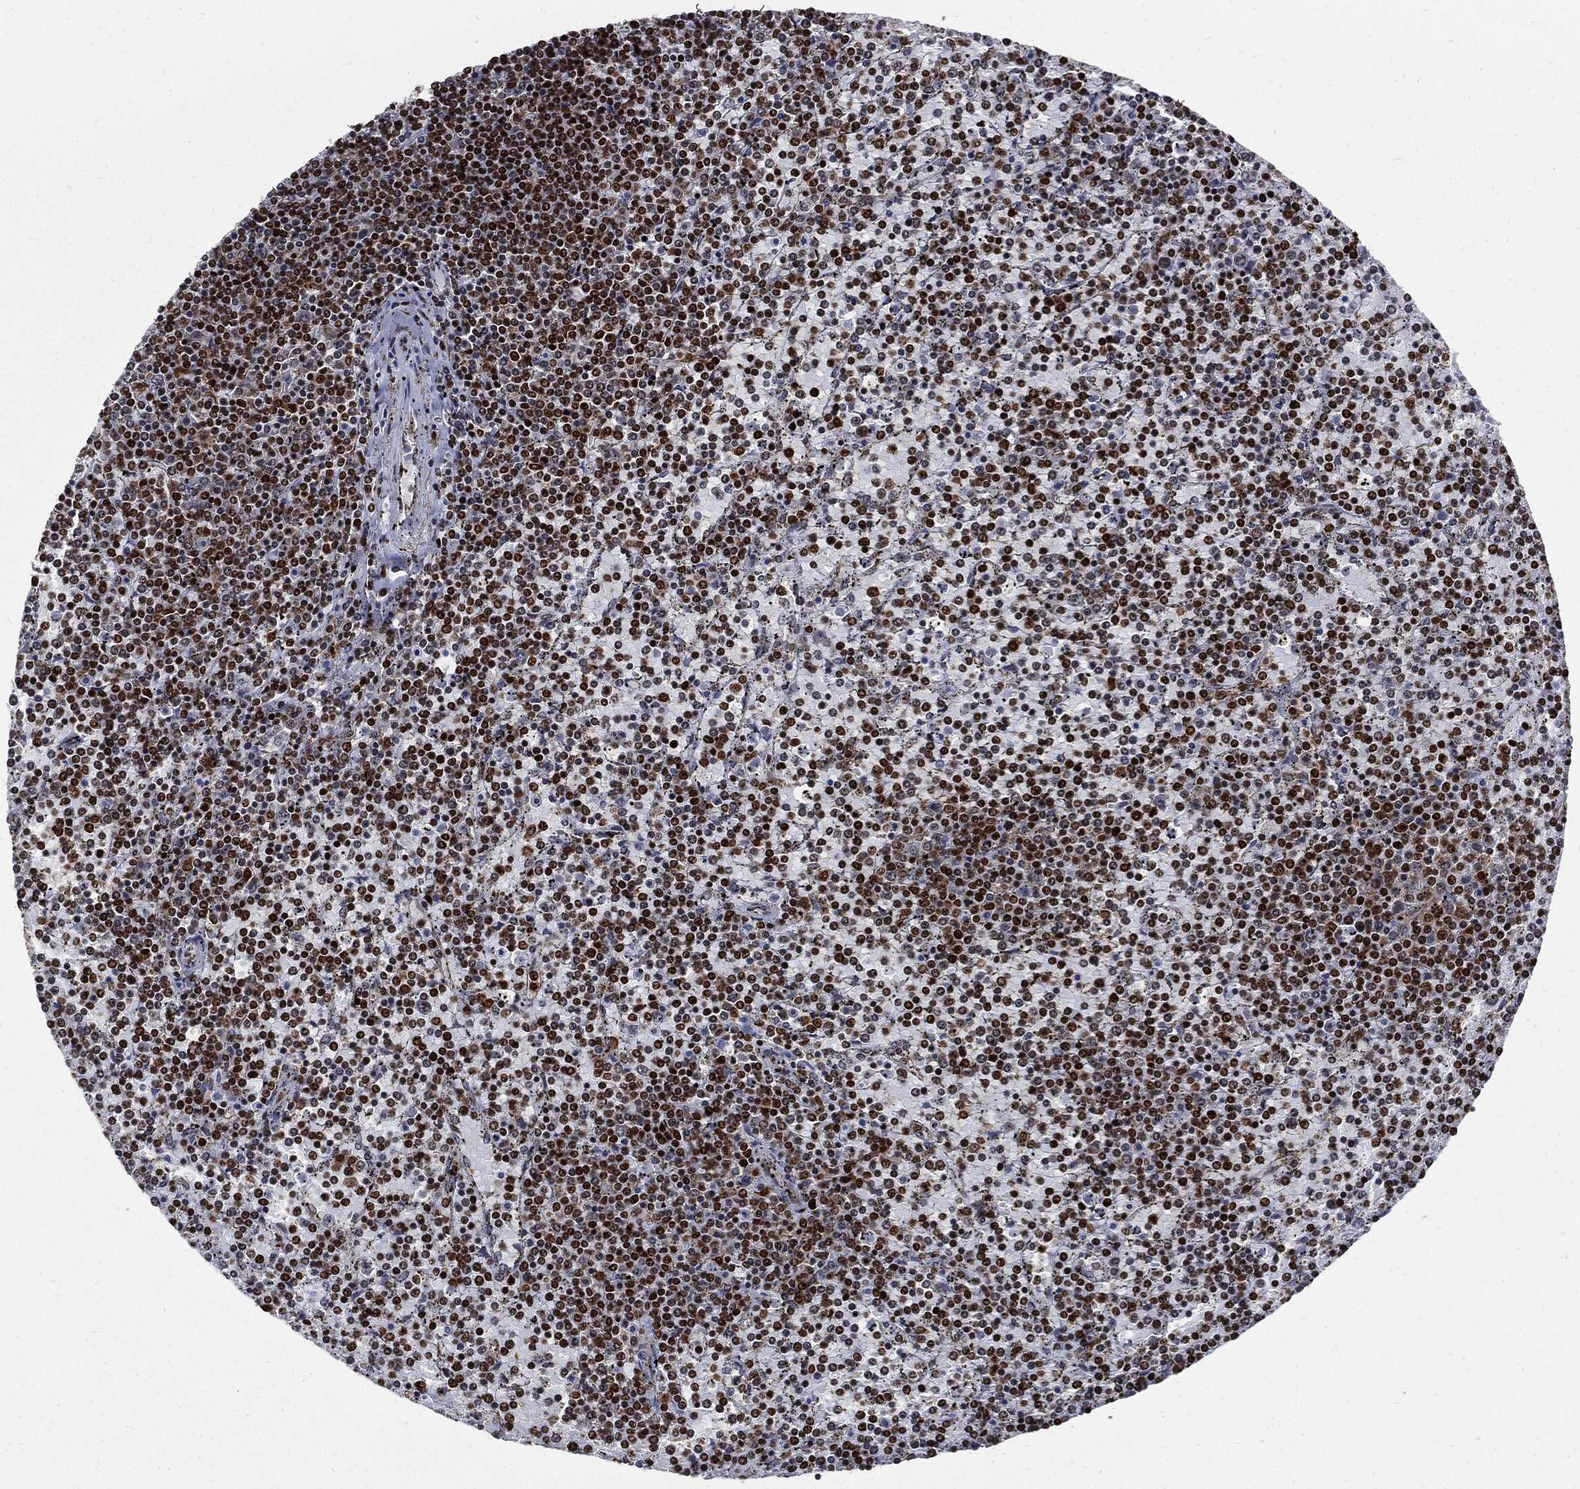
{"staining": {"intensity": "strong", "quantity": ">75%", "location": "nuclear"}, "tissue": "lymphoma", "cell_type": "Tumor cells", "image_type": "cancer", "snomed": [{"axis": "morphology", "description": "Malignant lymphoma, non-Hodgkin's type, Low grade"}, {"axis": "topography", "description": "Spleen"}], "caption": "Immunohistochemical staining of human lymphoma shows high levels of strong nuclear protein positivity in approximately >75% of tumor cells. (IHC, brightfield microscopy, high magnification).", "gene": "TERF2", "patient": {"sex": "female", "age": 77}}